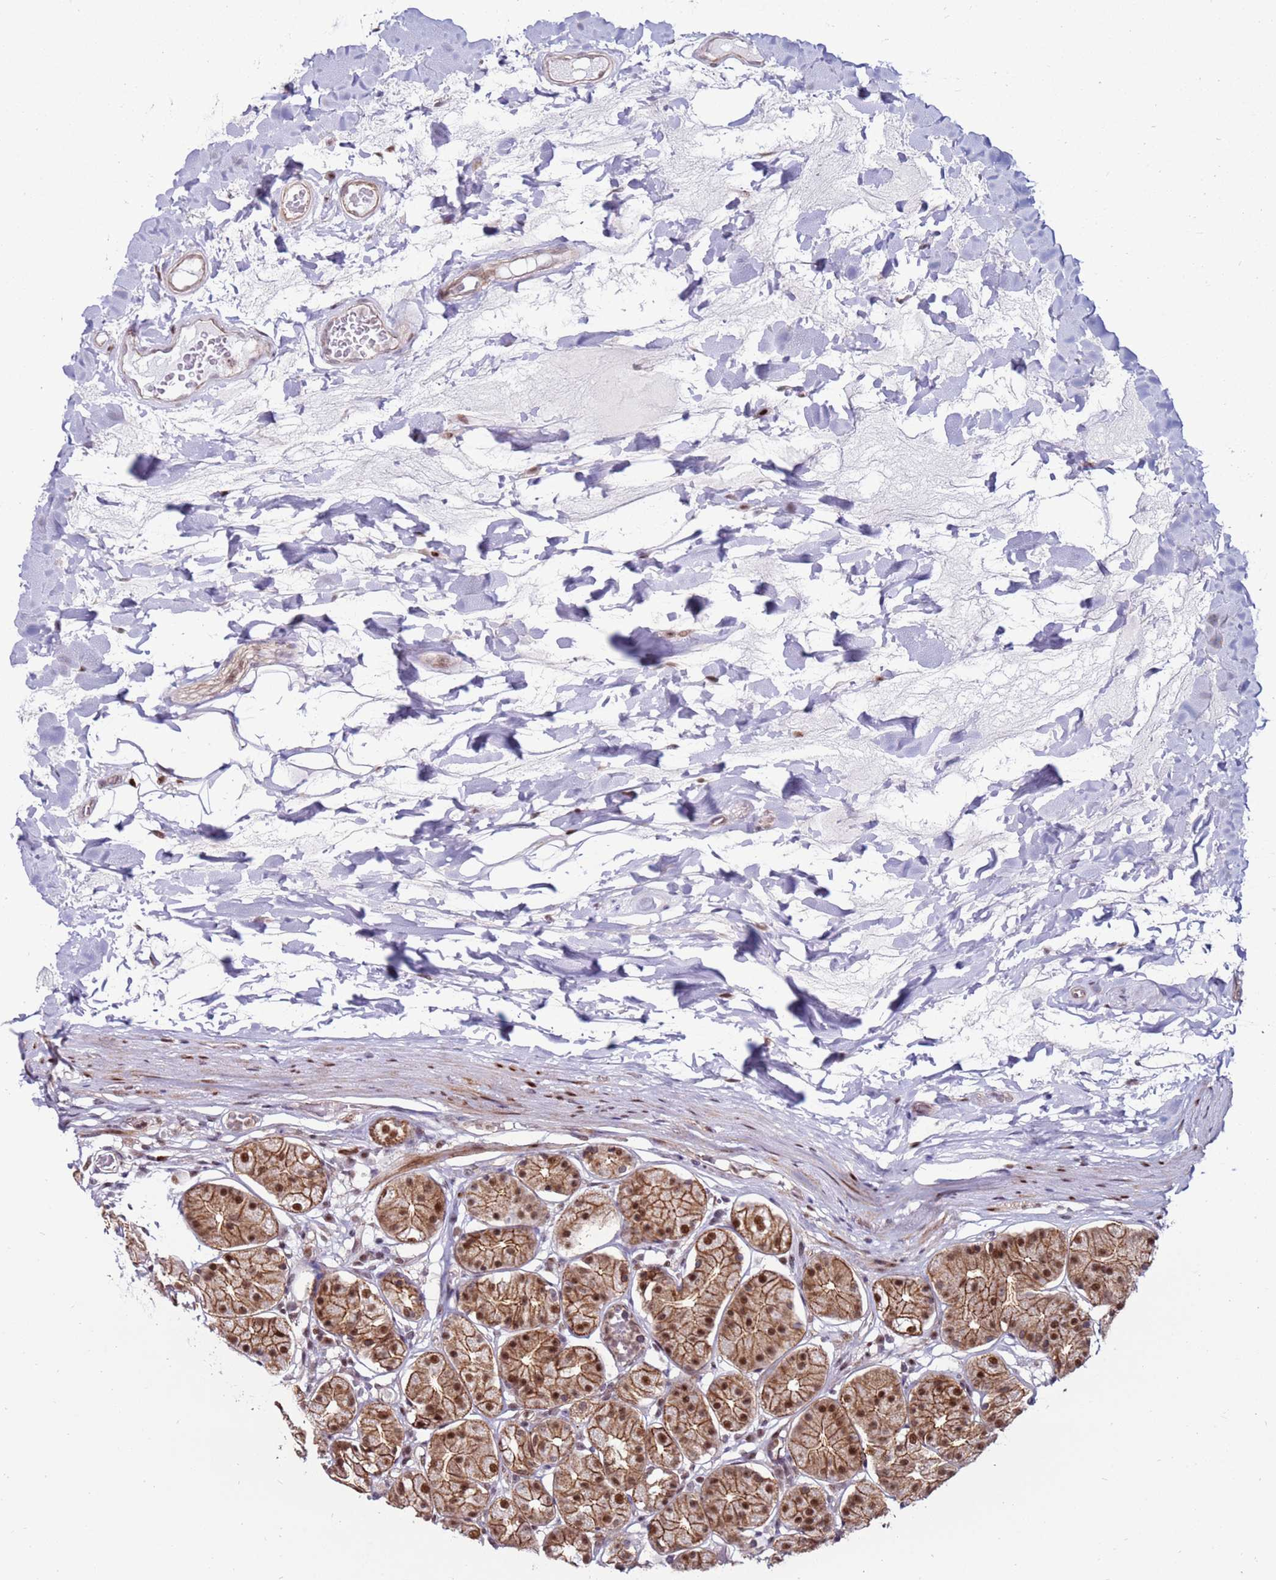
{"staining": {"intensity": "moderate", "quantity": ">75%", "location": "cytoplasmic/membranous,nuclear"}, "tissue": "stomach", "cell_type": "Glandular cells", "image_type": "normal", "snomed": [{"axis": "morphology", "description": "Normal tissue, NOS"}, {"axis": "topography", "description": "Stomach"}, {"axis": "topography", "description": "Stomach, lower"}], "caption": "The micrograph reveals staining of normal stomach, revealing moderate cytoplasmic/membranous,nuclear protein expression (brown color) within glandular cells.", "gene": "KPNA4", "patient": {"sex": "female", "age": 56}}